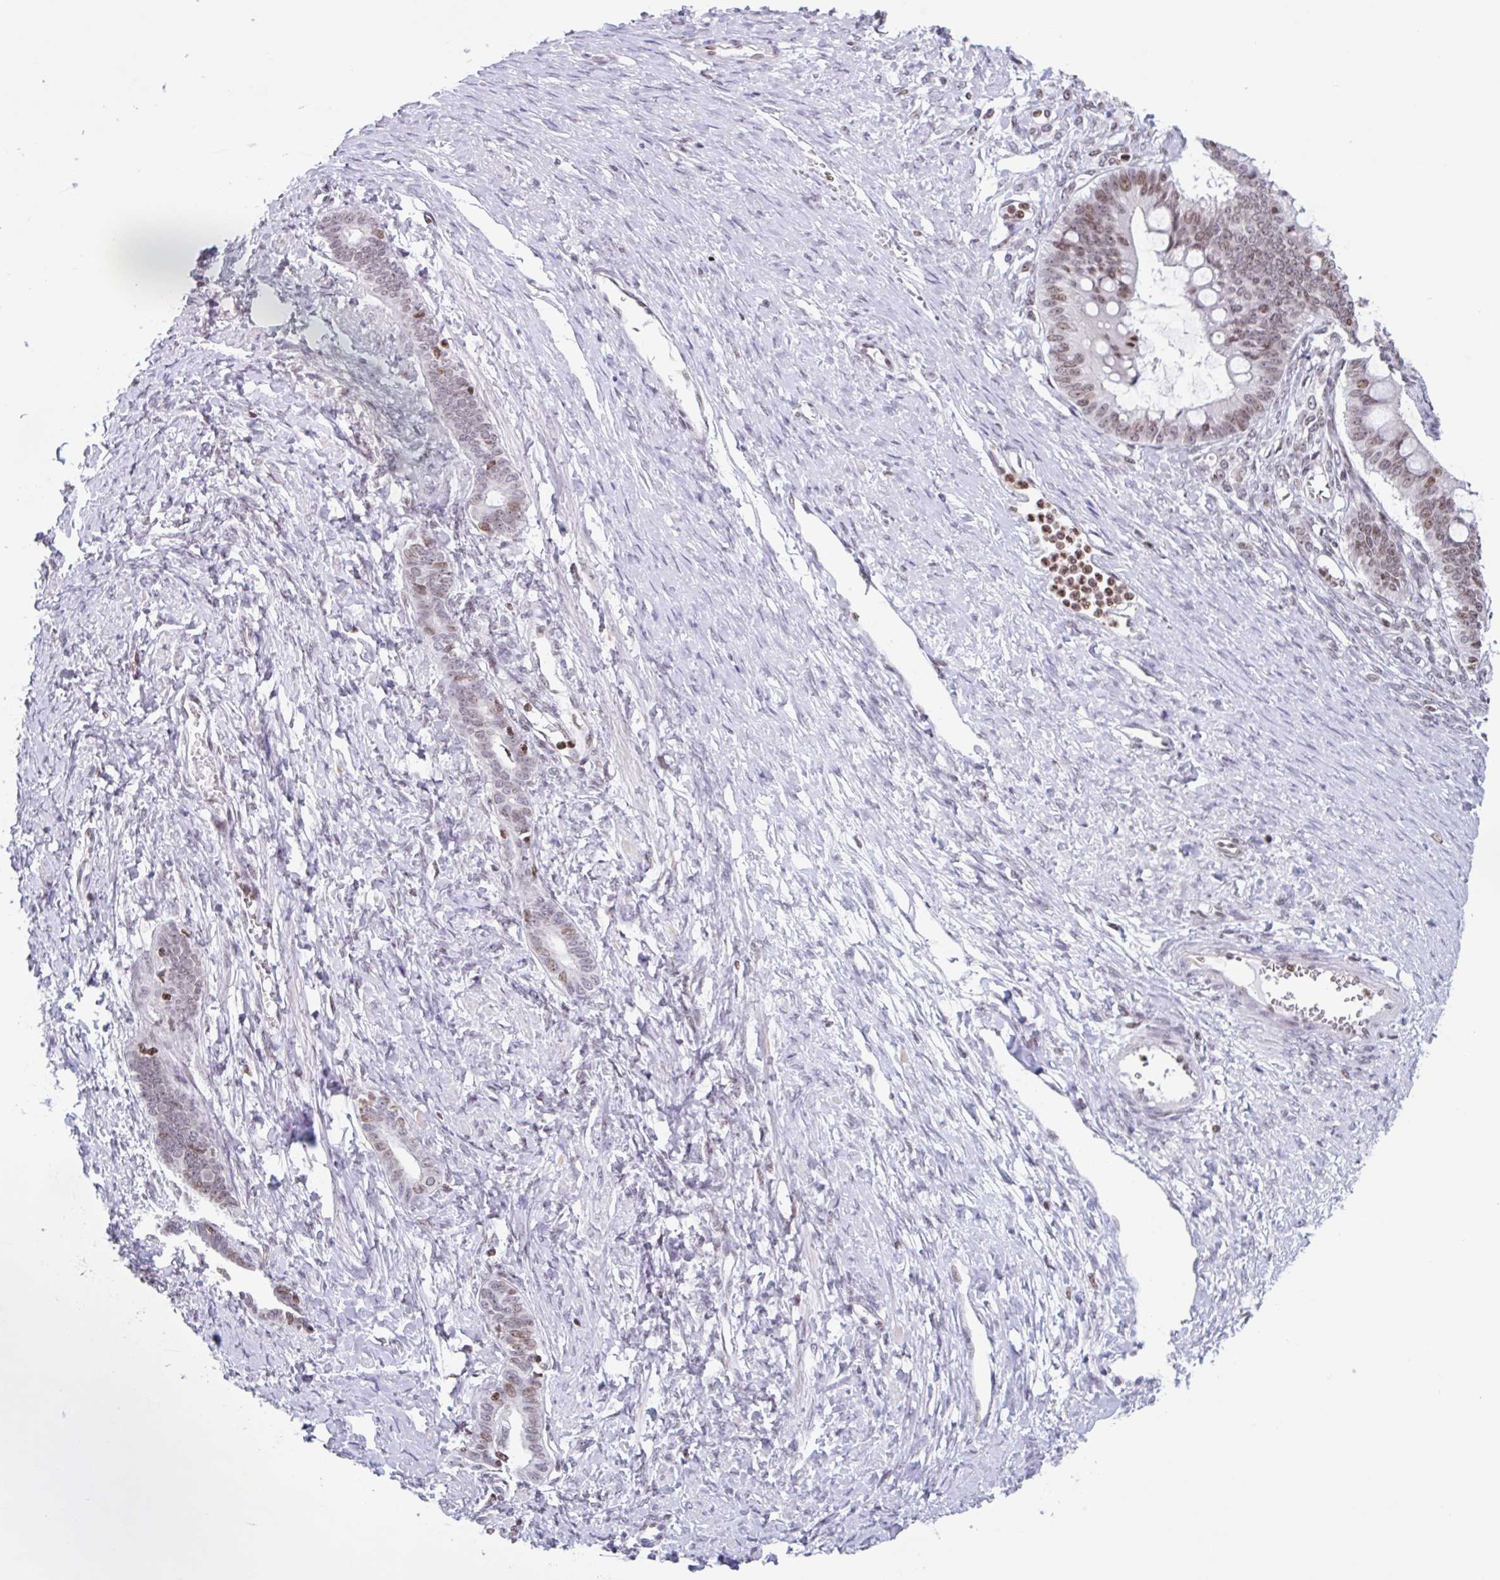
{"staining": {"intensity": "moderate", "quantity": ">75%", "location": "nuclear"}, "tissue": "ovarian cancer", "cell_type": "Tumor cells", "image_type": "cancer", "snomed": [{"axis": "morphology", "description": "Cystadenocarcinoma, mucinous, NOS"}, {"axis": "topography", "description": "Ovary"}], "caption": "This is a histology image of IHC staining of ovarian cancer (mucinous cystadenocarcinoma), which shows moderate staining in the nuclear of tumor cells.", "gene": "NOL6", "patient": {"sex": "female", "age": 73}}